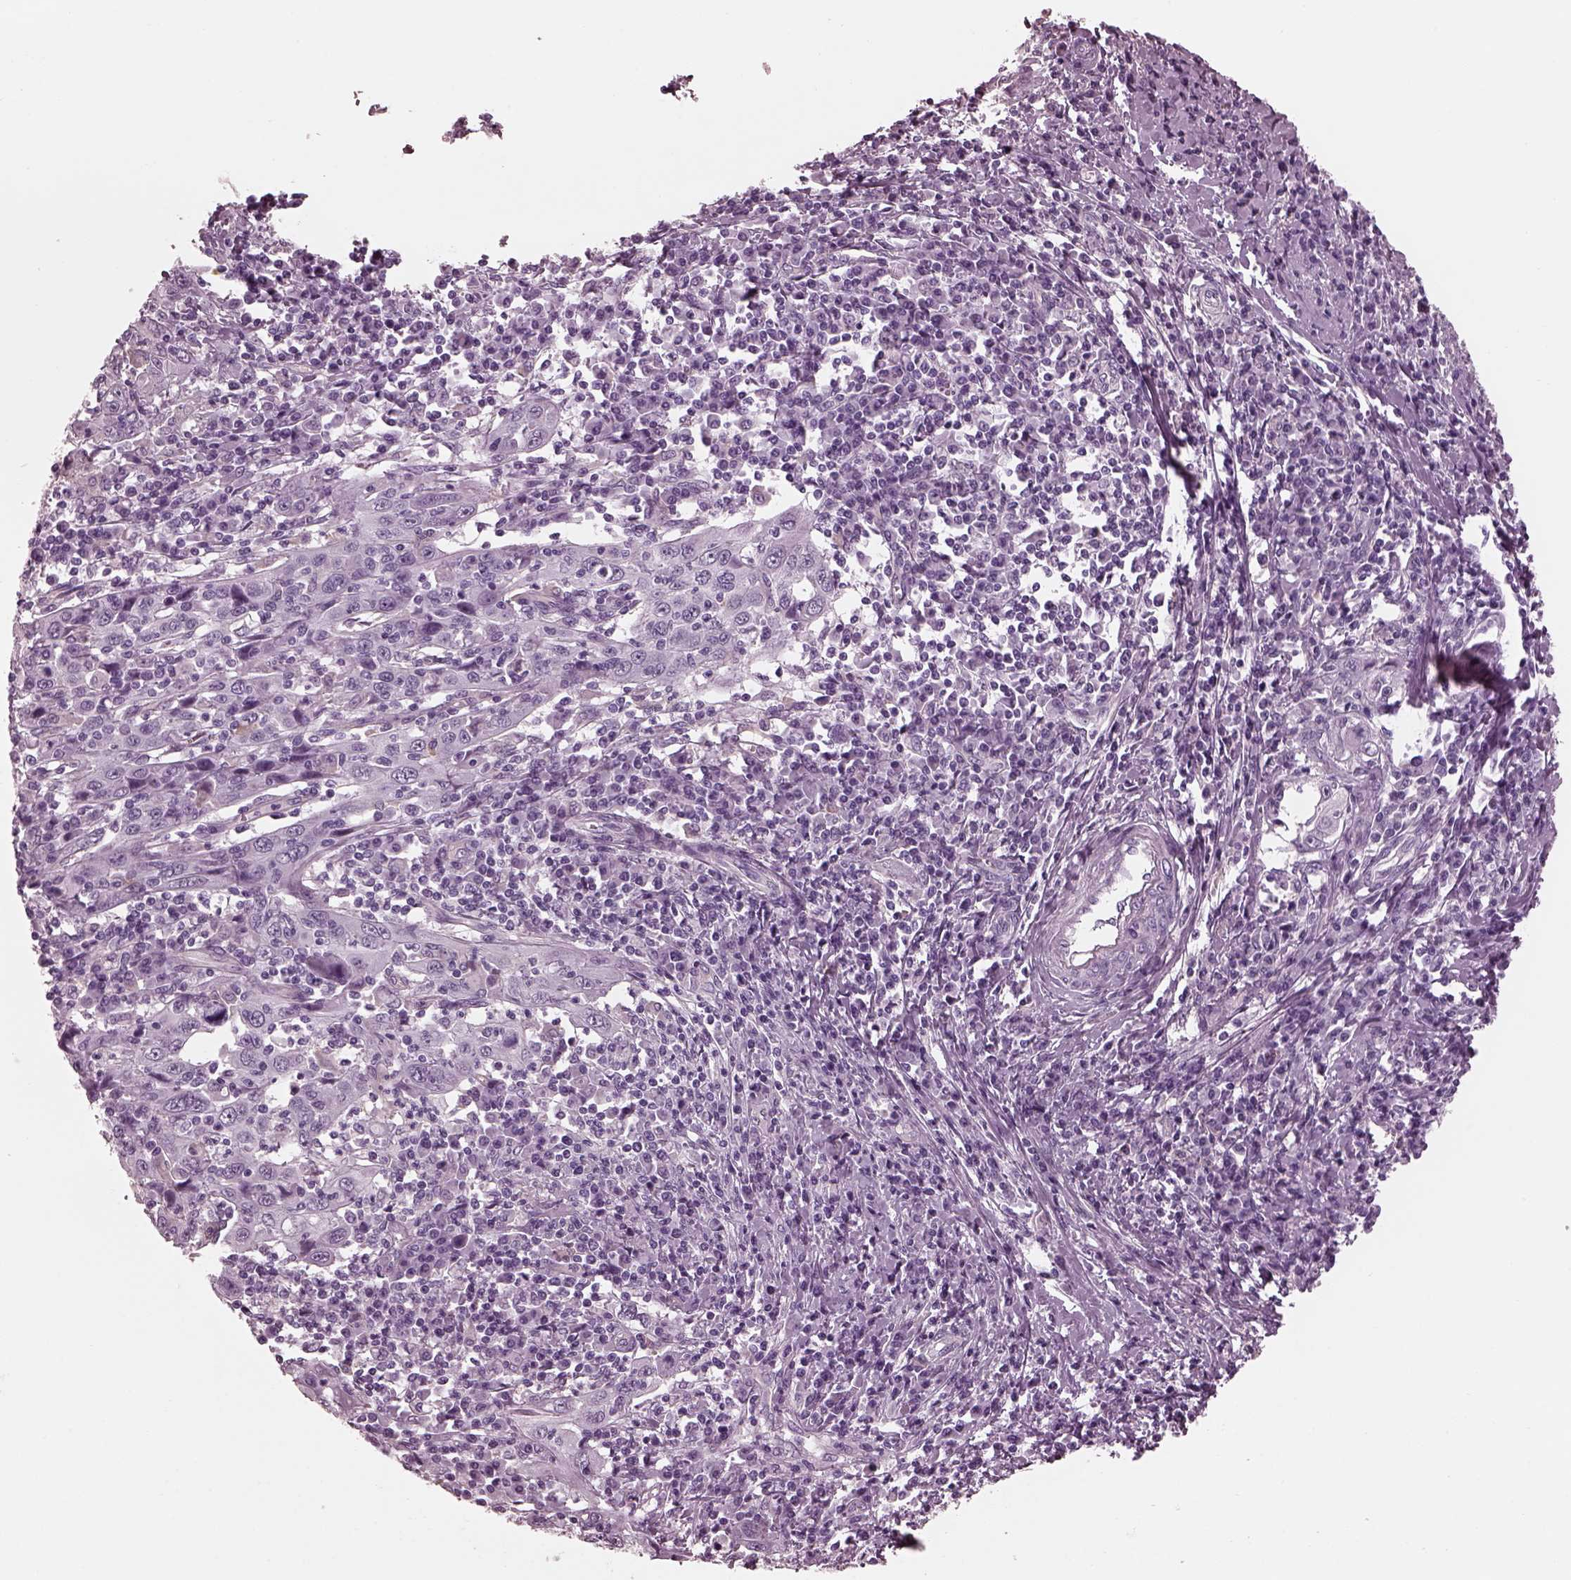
{"staining": {"intensity": "negative", "quantity": "none", "location": "none"}, "tissue": "cervical cancer", "cell_type": "Tumor cells", "image_type": "cancer", "snomed": [{"axis": "morphology", "description": "Squamous cell carcinoma, NOS"}, {"axis": "topography", "description": "Cervix"}], "caption": "This micrograph is of cervical squamous cell carcinoma stained with immunohistochemistry to label a protein in brown with the nuclei are counter-stained blue. There is no staining in tumor cells. (Stains: DAB immunohistochemistry with hematoxylin counter stain, Microscopy: brightfield microscopy at high magnification).", "gene": "CGA", "patient": {"sex": "female", "age": 46}}